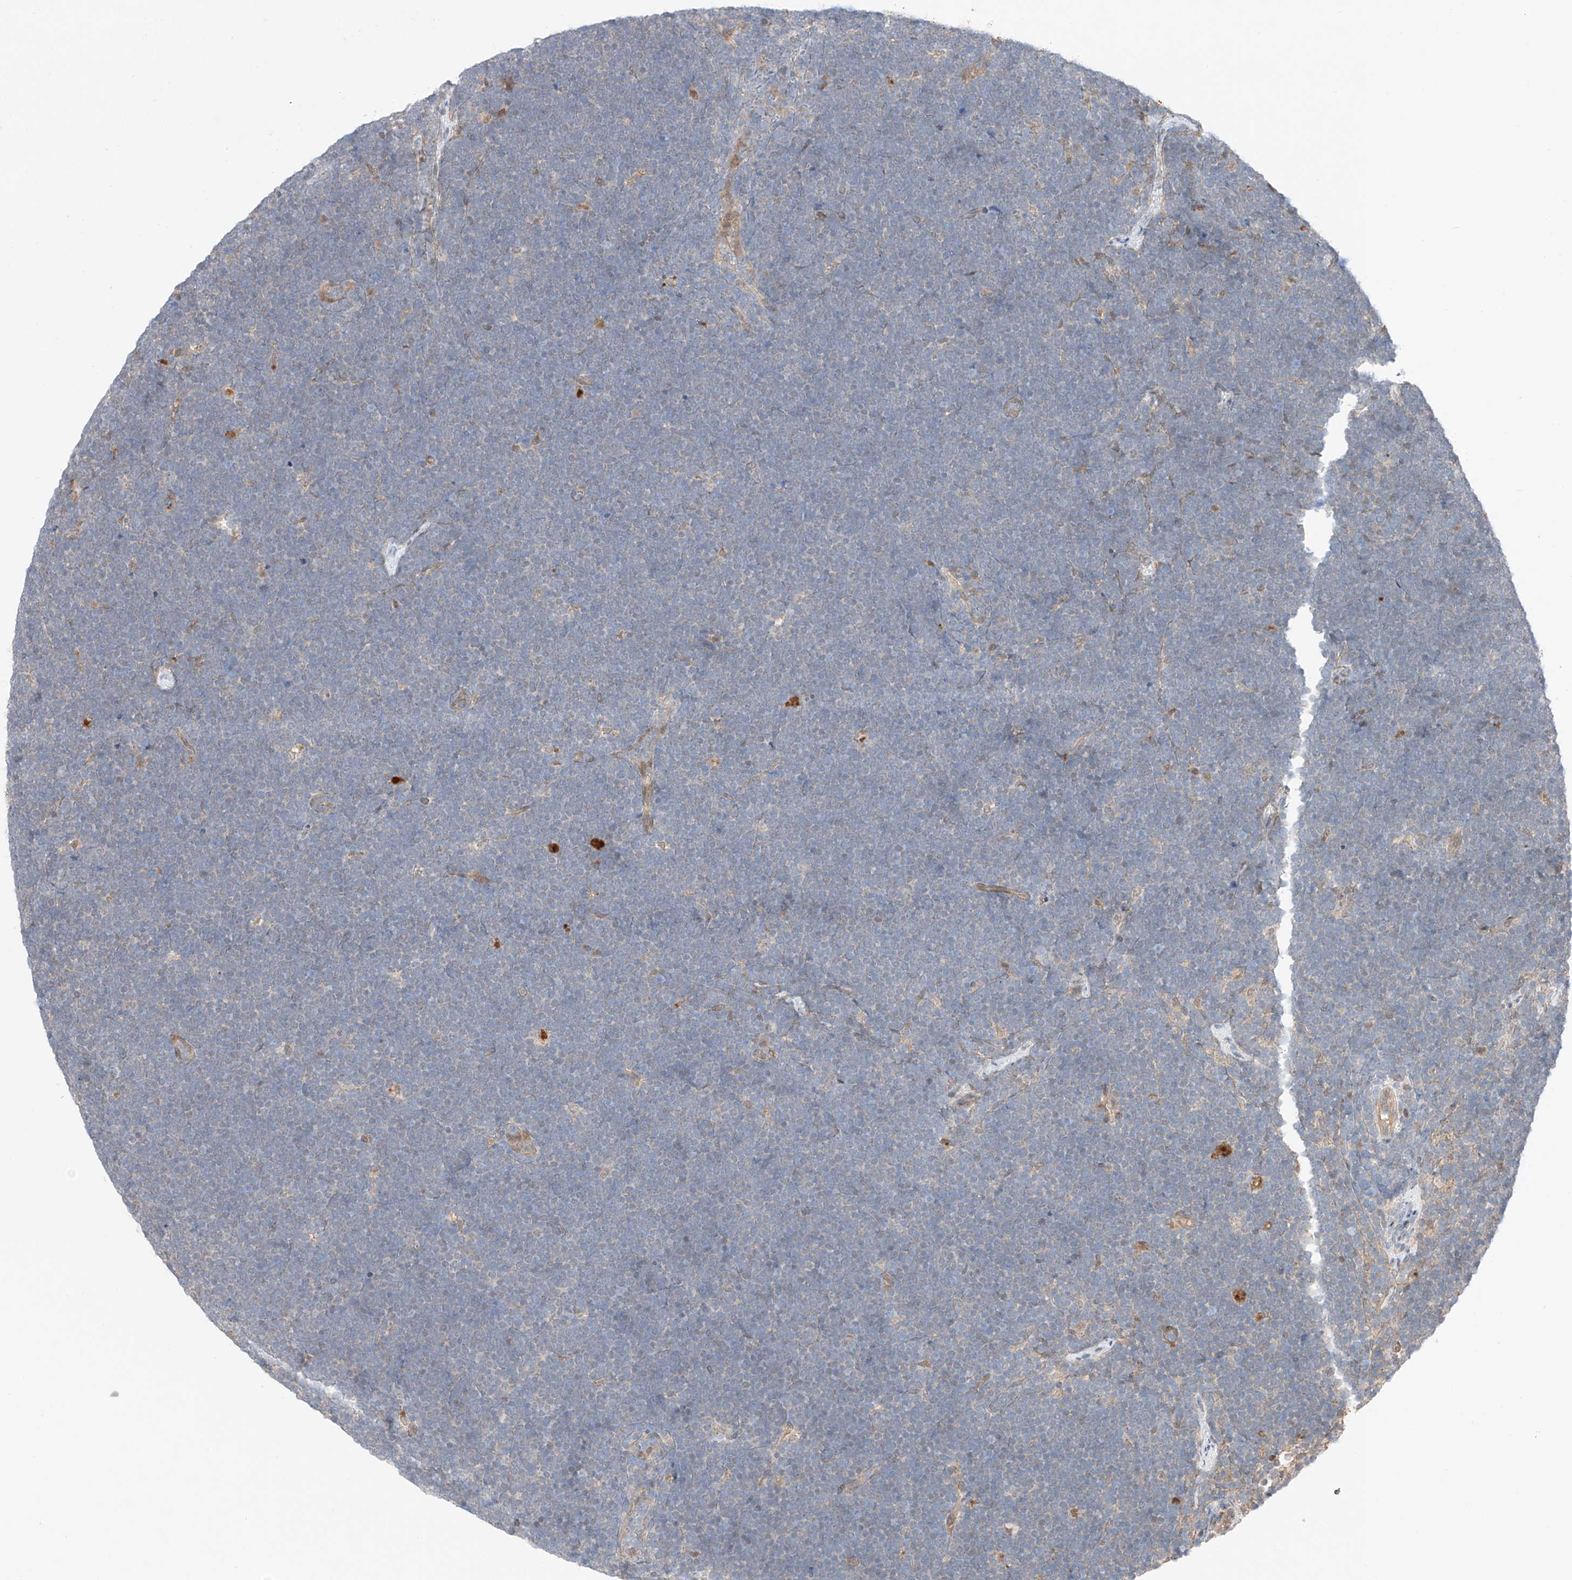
{"staining": {"intensity": "negative", "quantity": "none", "location": "none"}, "tissue": "lymphoma", "cell_type": "Tumor cells", "image_type": "cancer", "snomed": [{"axis": "morphology", "description": "Malignant lymphoma, non-Hodgkin's type, High grade"}, {"axis": "topography", "description": "Lymph node"}], "caption": "IHC of human lymphoma displays no positivity in tumor cells.", "gene": "GCNT1", "patient": {"sex": "male", "age": 13}}